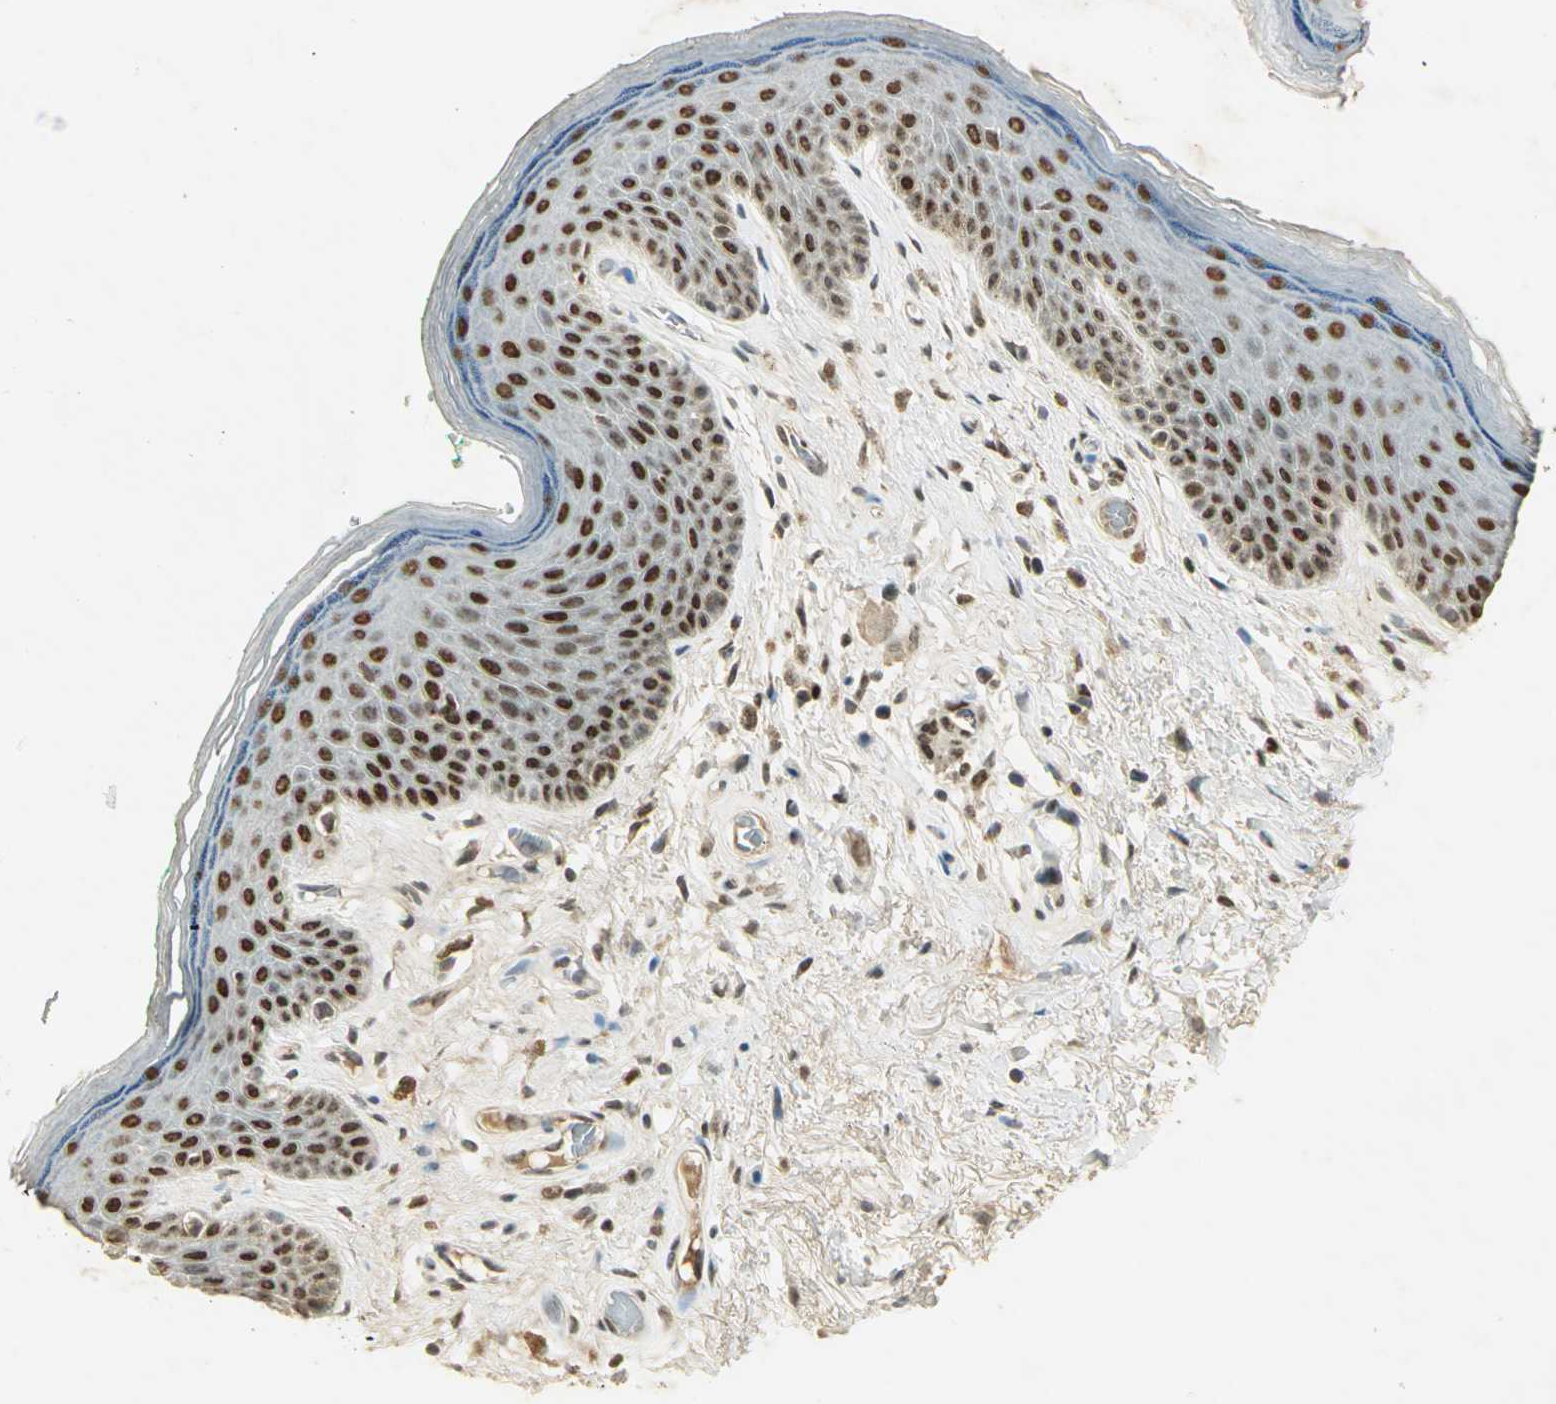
{"staining": {"intensity": "strong", "quantity": ">75%", "location": "nuclear"}, "tissue": "skin", "cell_type": "Epidermal cells", "image_type": "normal", "snomed": [{"axis": "morphology", "description": "Normal tissue, NOS"}, {"axis": "topography", "description": "Anal"}], "caption": "Immunohistochemical staining of benign human skin demonstrates >75% levels of strong nuclear protein staining in about >75% of epidermal cells. (IHC, brightfield microscopy, high magnification).", "gene": "AK6", "patient": {"sex": "male", "age": 74}}